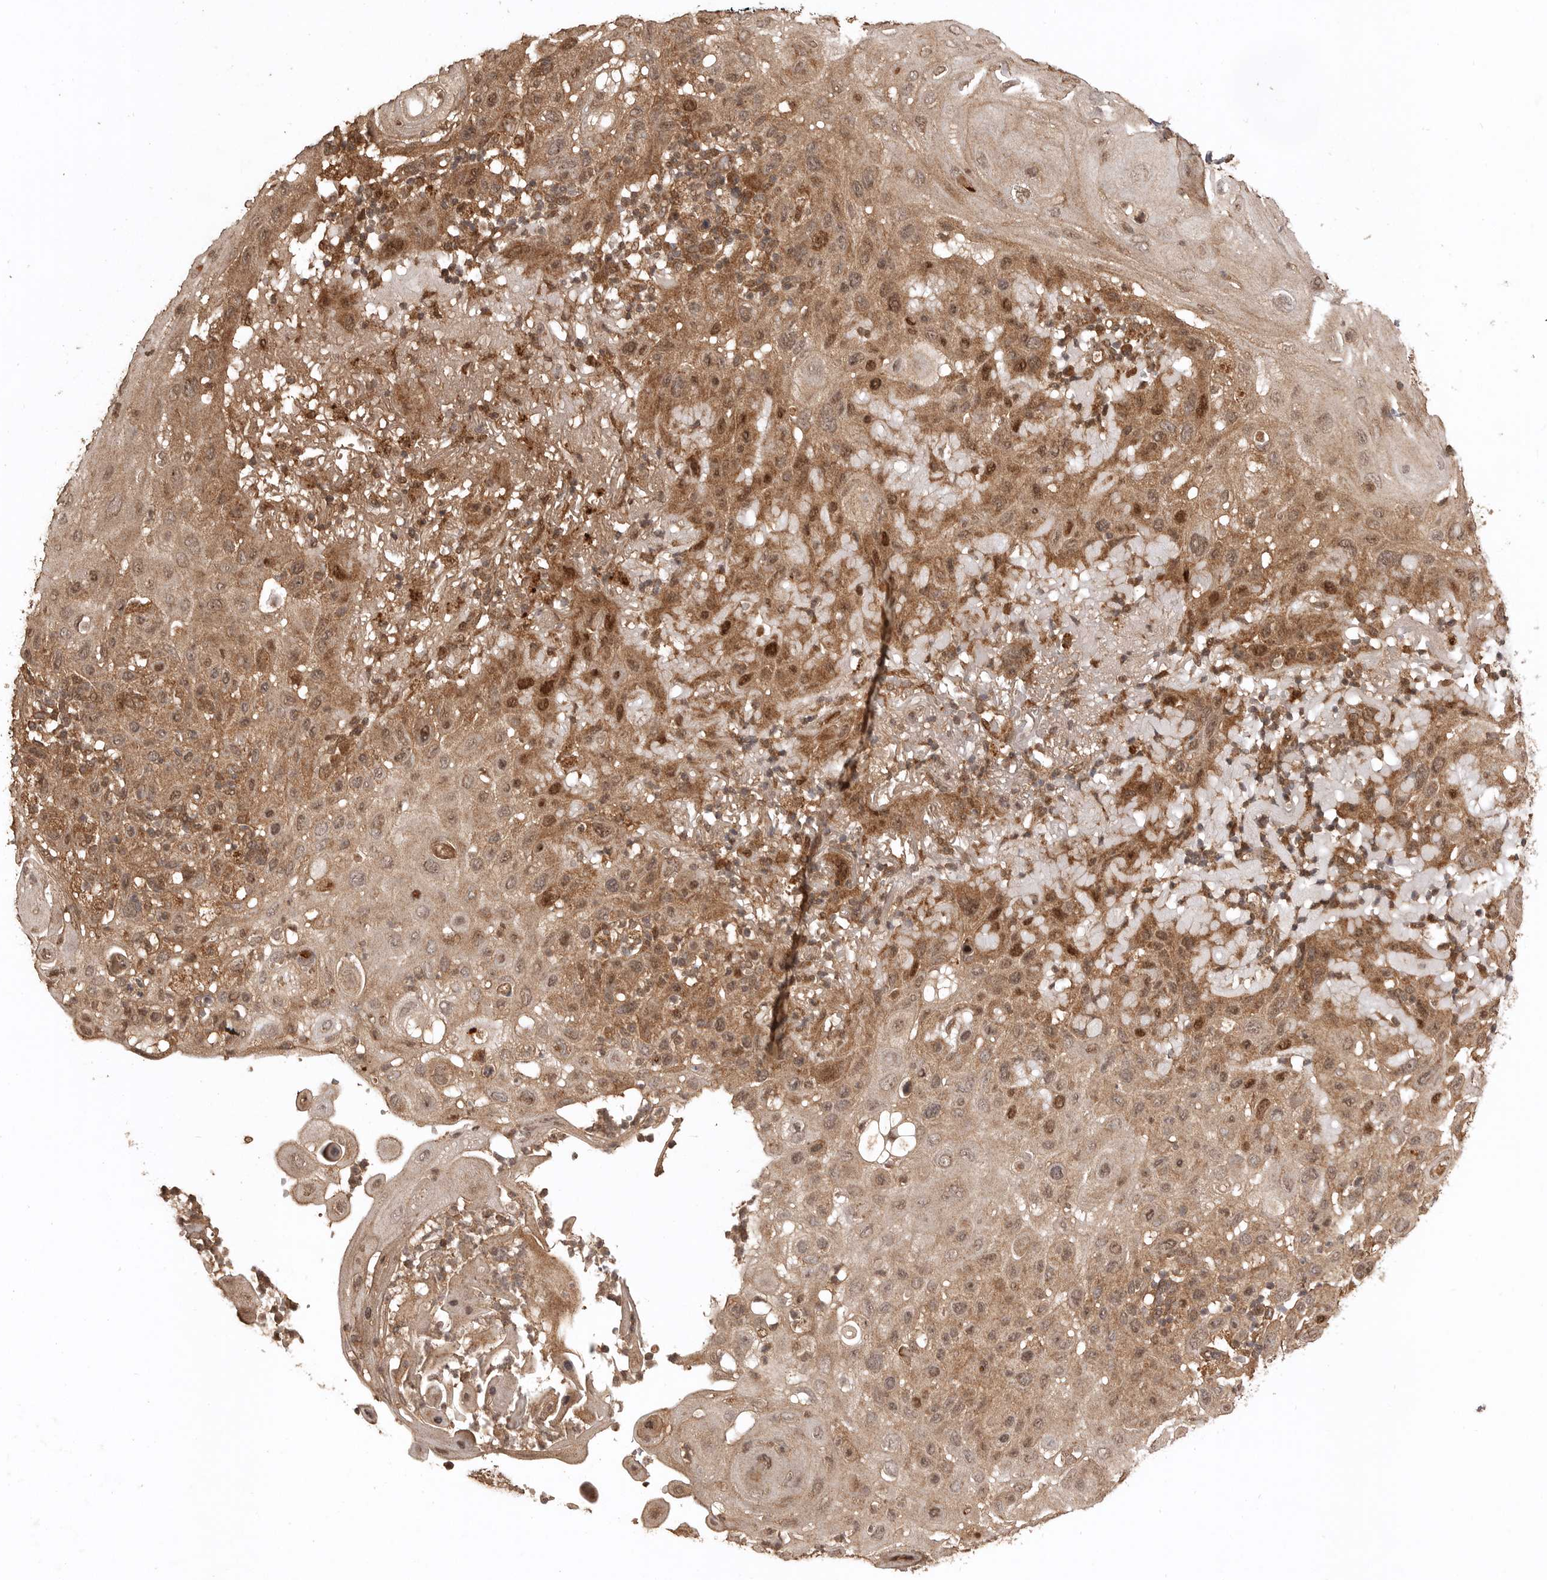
{"staining": {"intensity": "moderate", "quantity": ">75%", "location": "cytoplasmic/membranous,nuclear"}, "tissue": "skin cancer", "cell_type": "Tumor cells", "image_type": "cancer", "snomed": [{"axis": "morphology", "description": "Normal tissue, NOS"}, {"axis": "morphology", "description": "Squamous cell carcinoma, NOS"}, {"axis": "topography", "description": "Skin"}], "caption": "Skin cancer stained for a protein (brown) shows moderate cytoplasmic/membranous and nuclear positive staining in approximately >75% of tumor cells.", "gene": "BOC", "patient": {"sex": "female", "age": 96}}